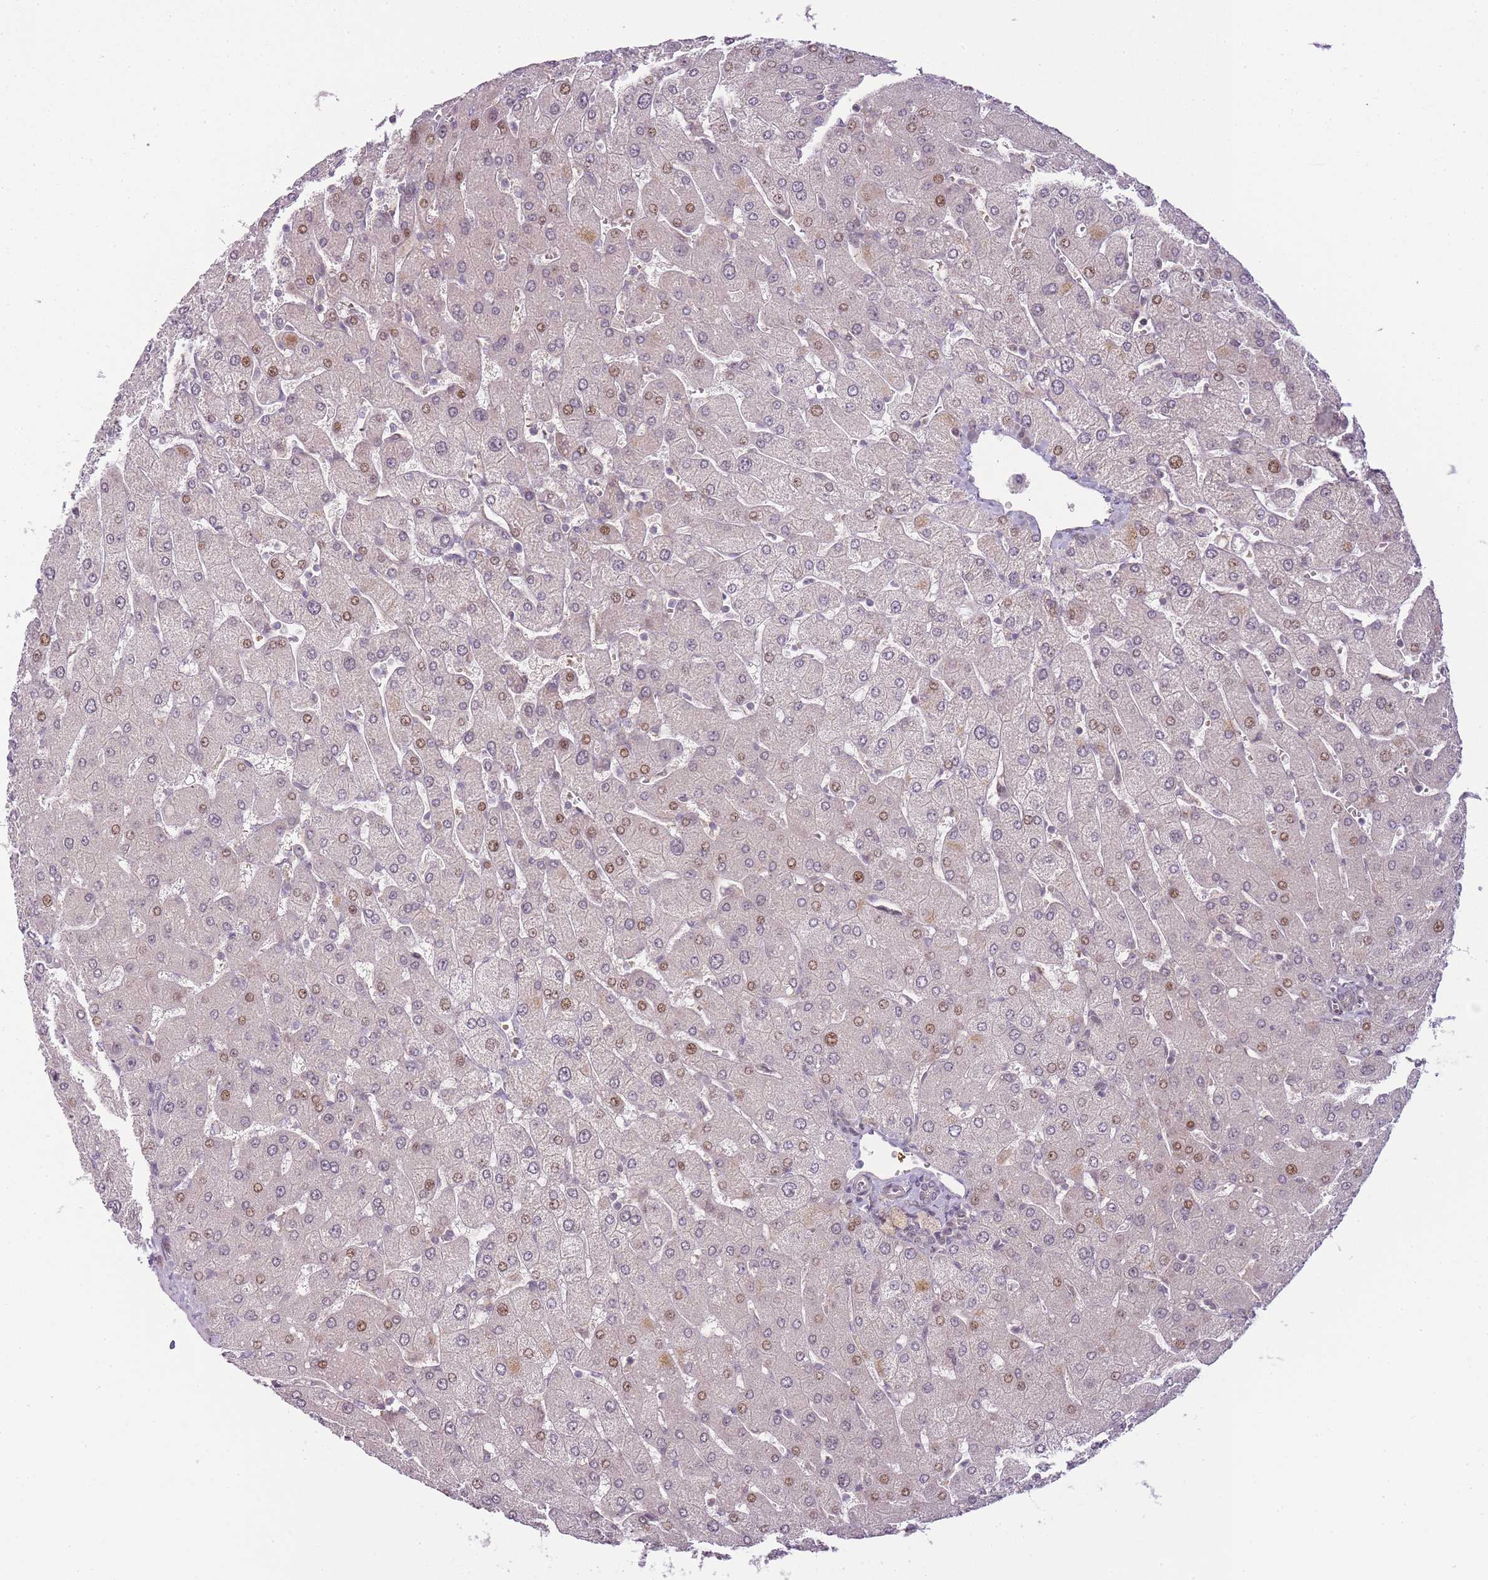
{"staining": {"intensity": "negative", "quantity": "none", "location": "none"}, "tissue": "liver", "cell_type": "Cholangiocytes", "image_type": "normal", "snomed": [{"axis": "morphology", "description": "Normal tissue, NOS"}, {"axis": "topography", "description": "Liver"}], "caption": "Protein analysis of benign liver displays no significant staining in cholangiocytes. (DAB immunohistochemistry (IHC) visualized using brightfield microscopy, high magnification).", "gene": "OGG1", "patient": {"sex": "male", "age": 55}}